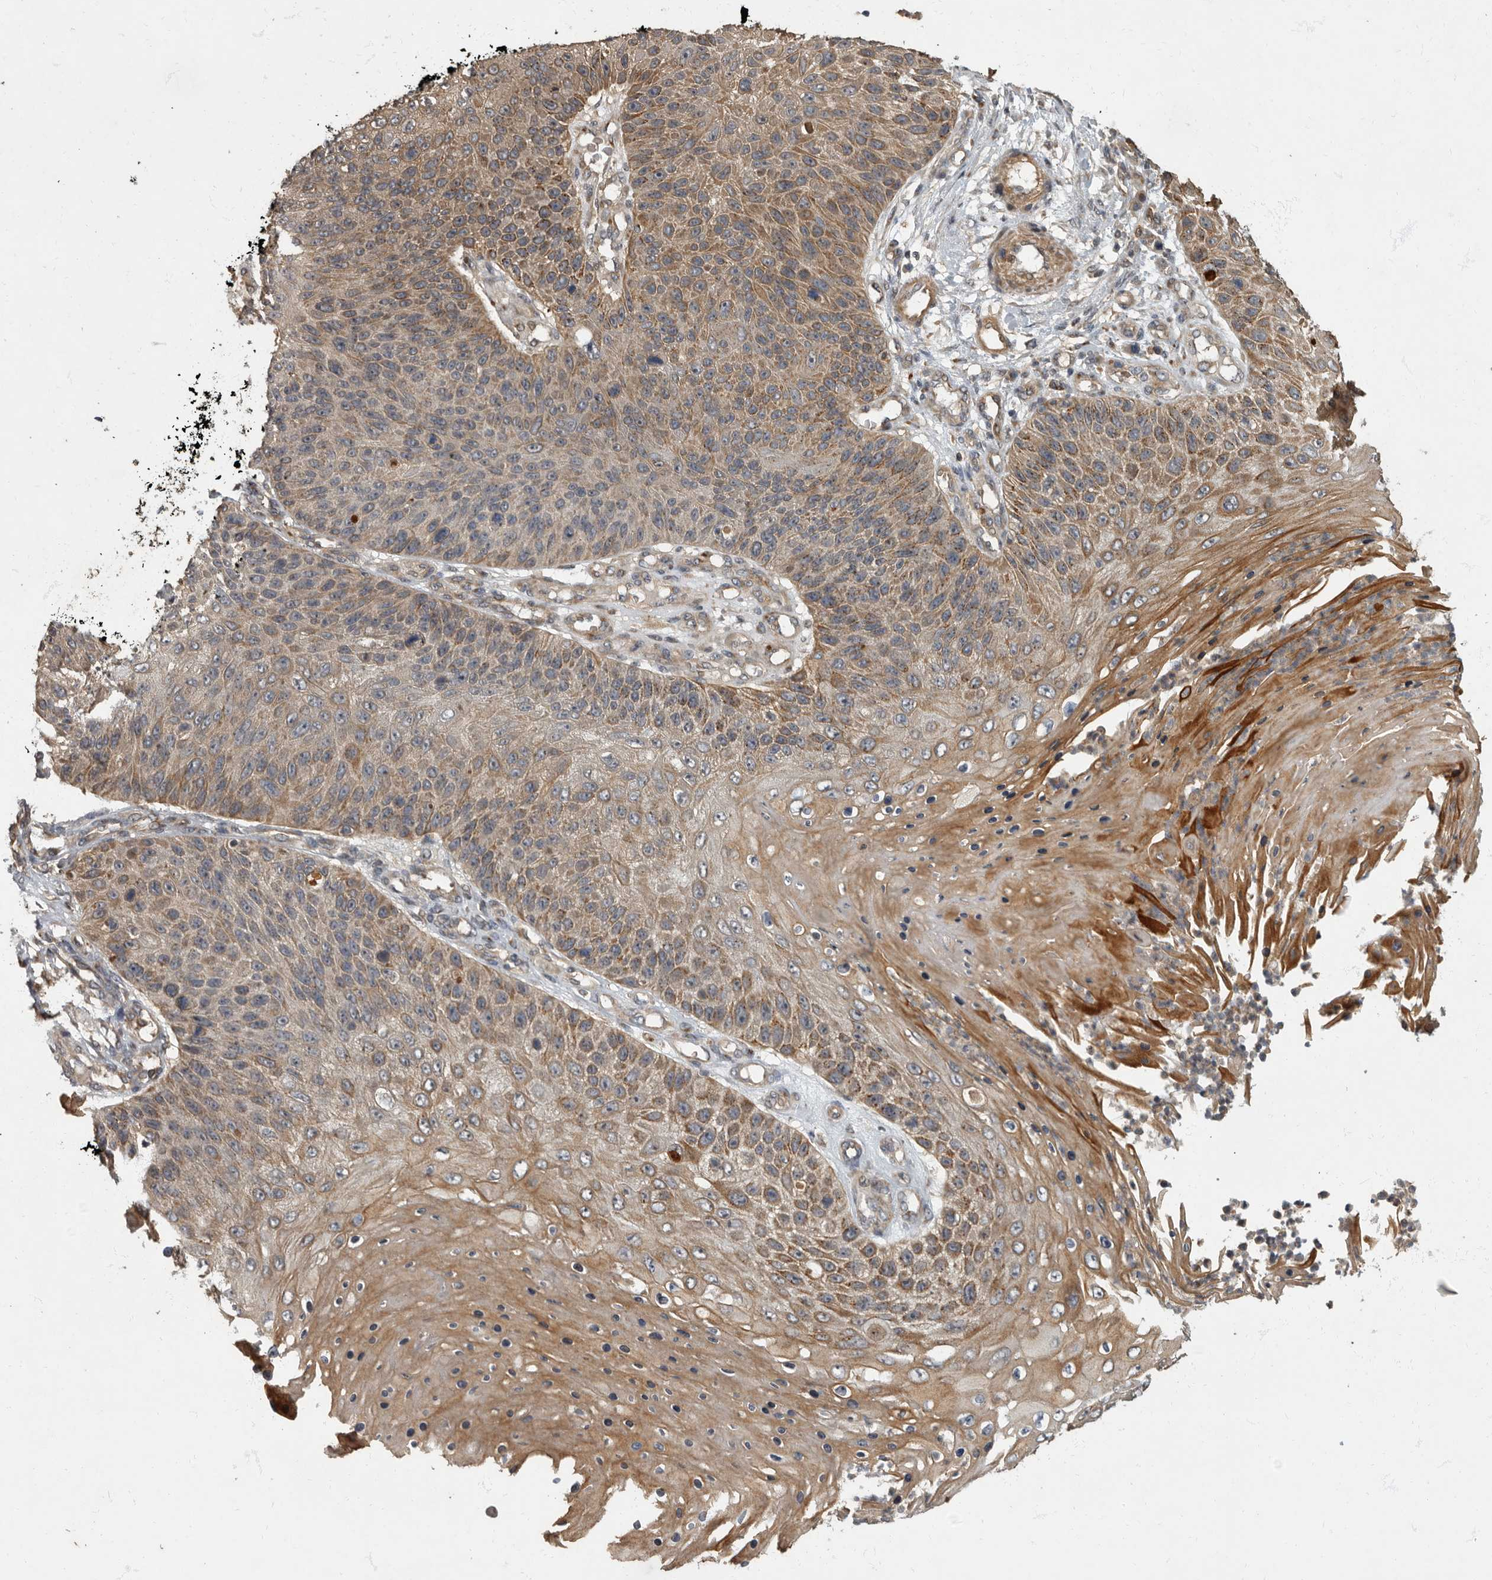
{"staining": {"intensity": "moderate", "quantity": ">75%", "location": "cytoplasmic/membranous"}, "tissue": "skin cancer", "cell_type": "Tumor cells", "image_type": "cancer", "snomed": [{"axis": "morphology", "description": "Squamous cell carcinoma, NOS"}, {"axis": "topography", "description": "Skin"}], "caption": "Protein staining displays moderate cytoplasmic/membranous staining in about >75% of tumor cells in squamous cell carcinoma (skin). (DAB = brown stain, brightfield microscopy at high magnification).", "gene": "IQCK", "patient": {"sex": "female", "age": 88}}